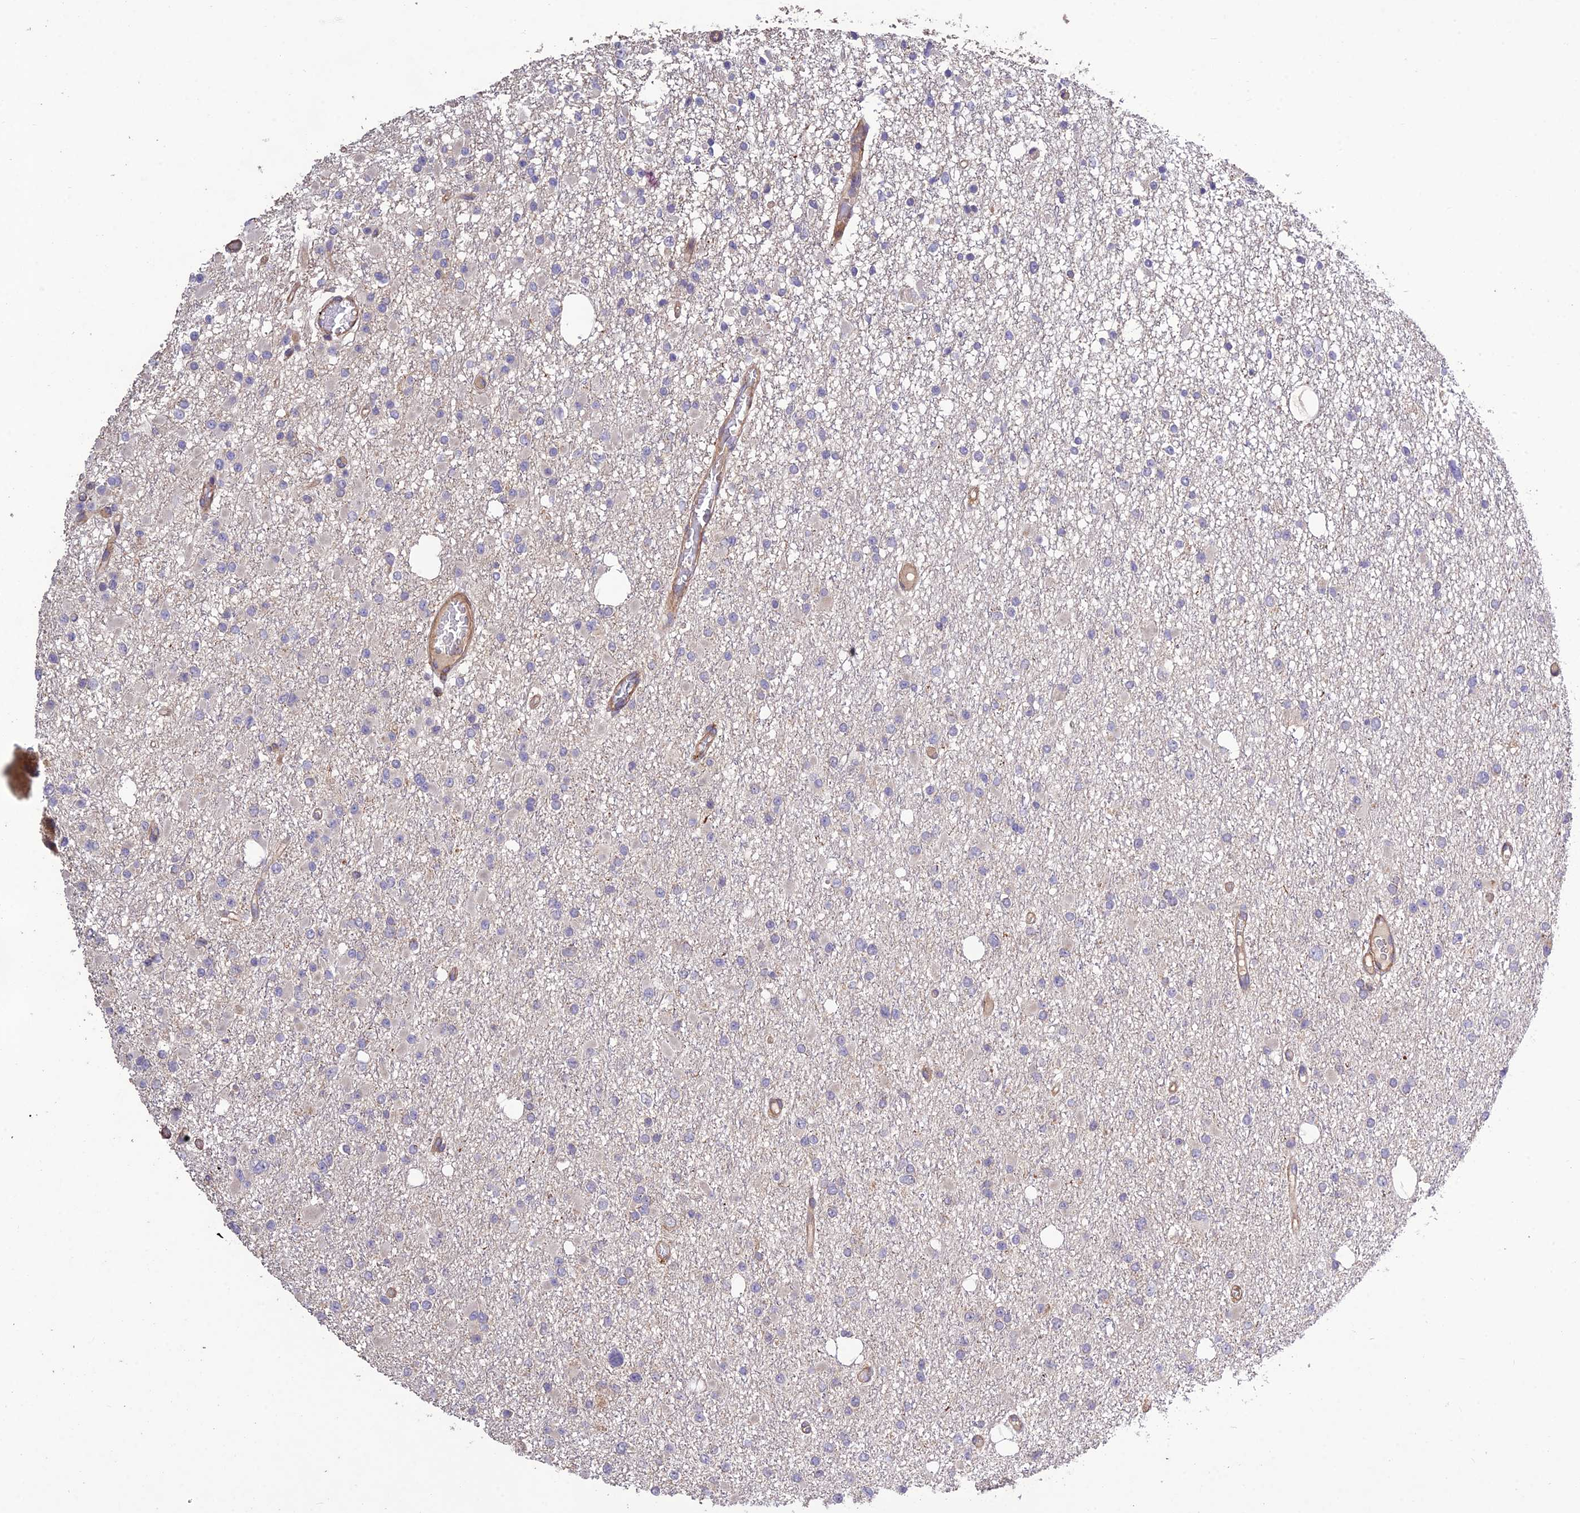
{"staining": {"intensity": "negative", "quantity": "none", "location": "none"}, "tissue": "glioma", "cell_type": "Tumor cells", "image_type": "cancer", "snomed": [{"axis": "morphology", "description": "Glioma, malignant, Low grade"}, {"axis": "topography", "description": "Brain"}], "caption": "DAB immunohistochemical staining of glioma exhibits no significant positivity in tumor cells.", "gene": "TMEM131L", "patient": {"sex": "female", "age": 22}}